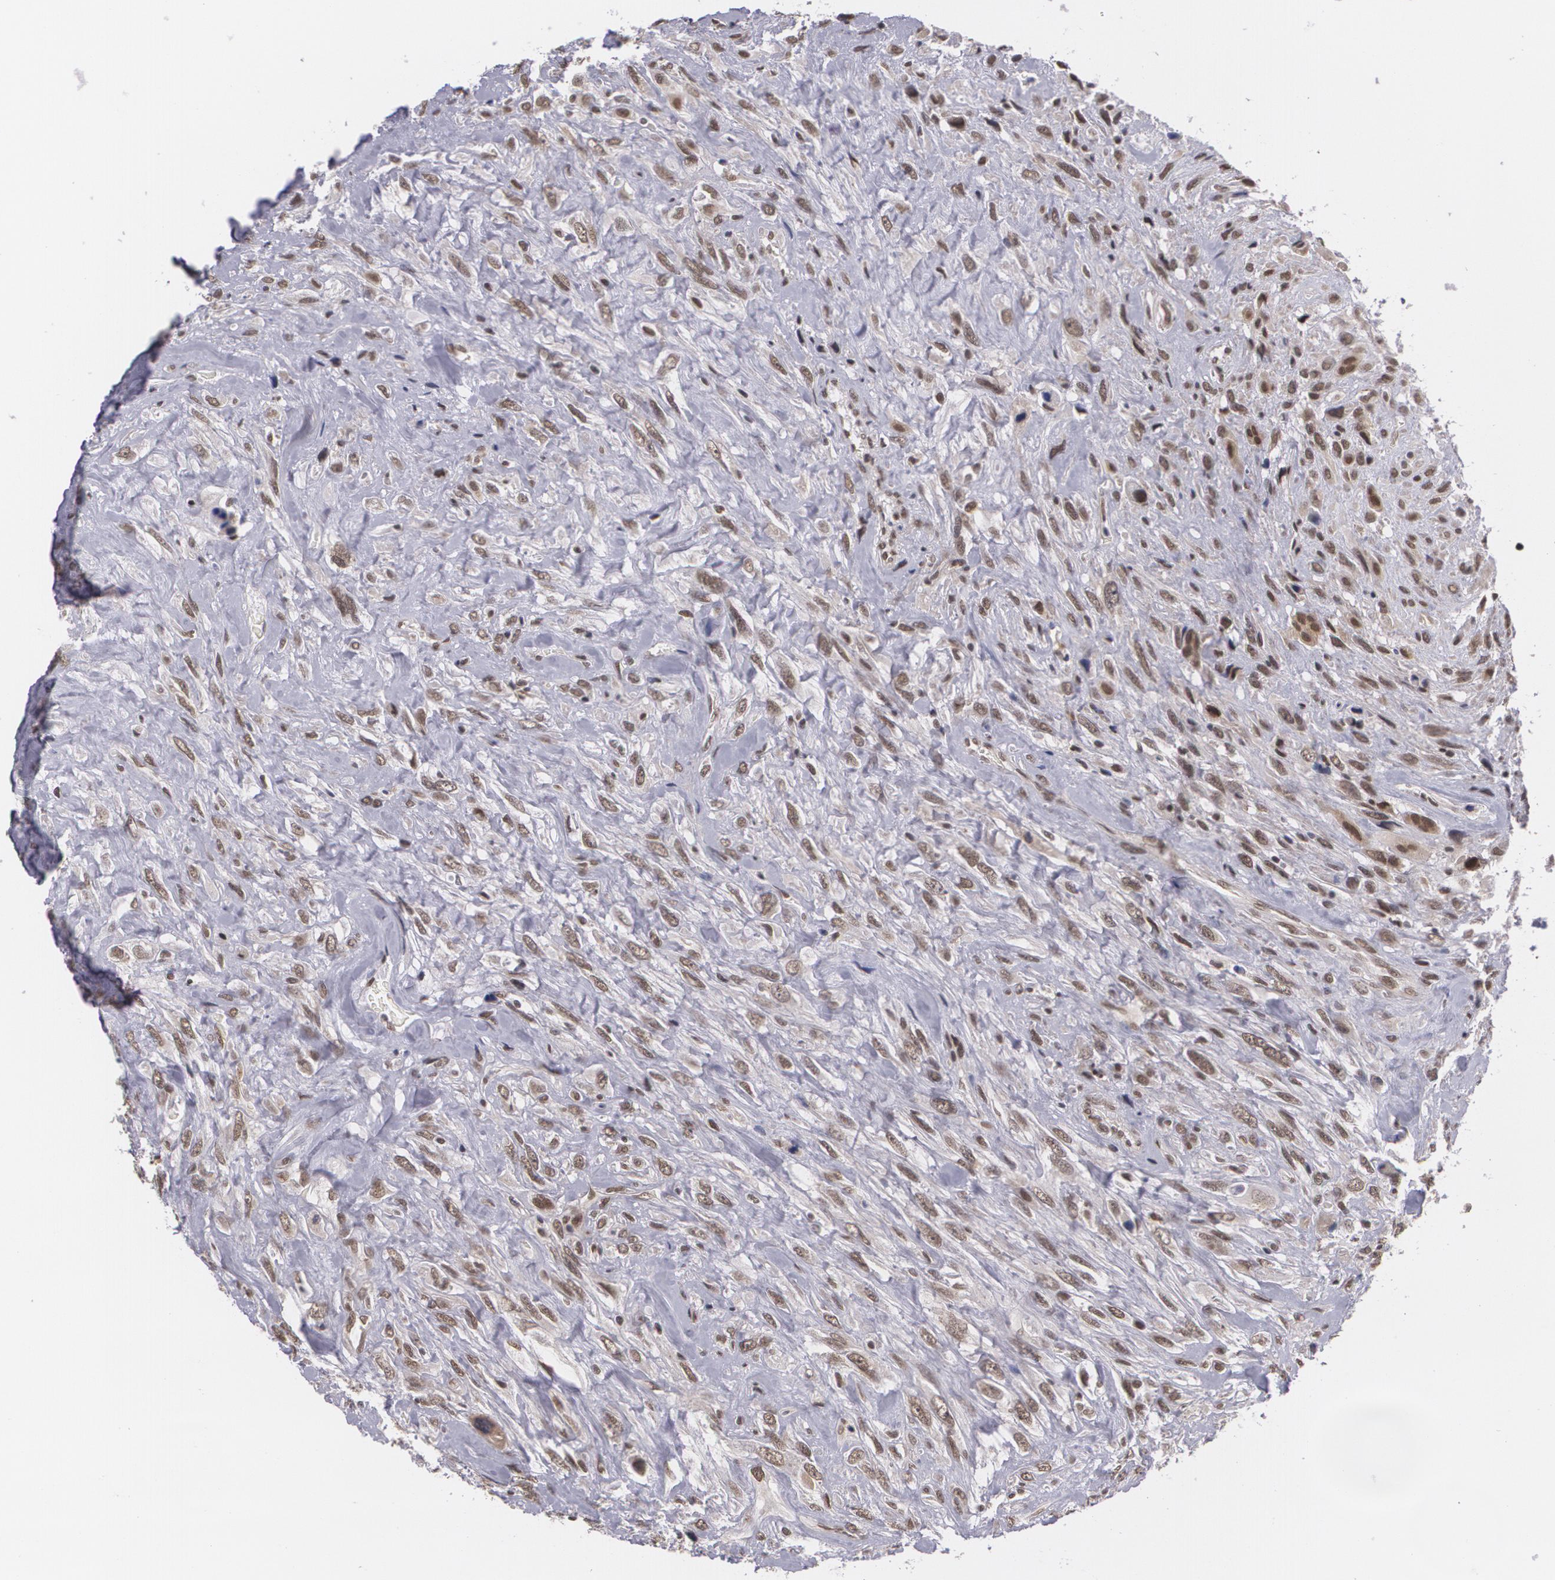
{"staining": {"intensity": "weak", "quantity": ">75%", "location": "cytoplasmic/membranous,nuclear"}, "tissue": "breast cancer", "cell_type": "Tumor cells", "image_type": "cancer", "snomed": [{"axis": "morphology", "description": "Neoplasm, malignant, NOS"}, {"axis": "topography", "description": "Breast"}], "caption": "Protein expression analysis of human malignant neoplasm (breast) reveals weak cytoplasmic/membranous and nuclear positivity in approximately >75% of tumor cells.", "gene": "ALX1", "patient": {"sex": "female", "age": 50}}